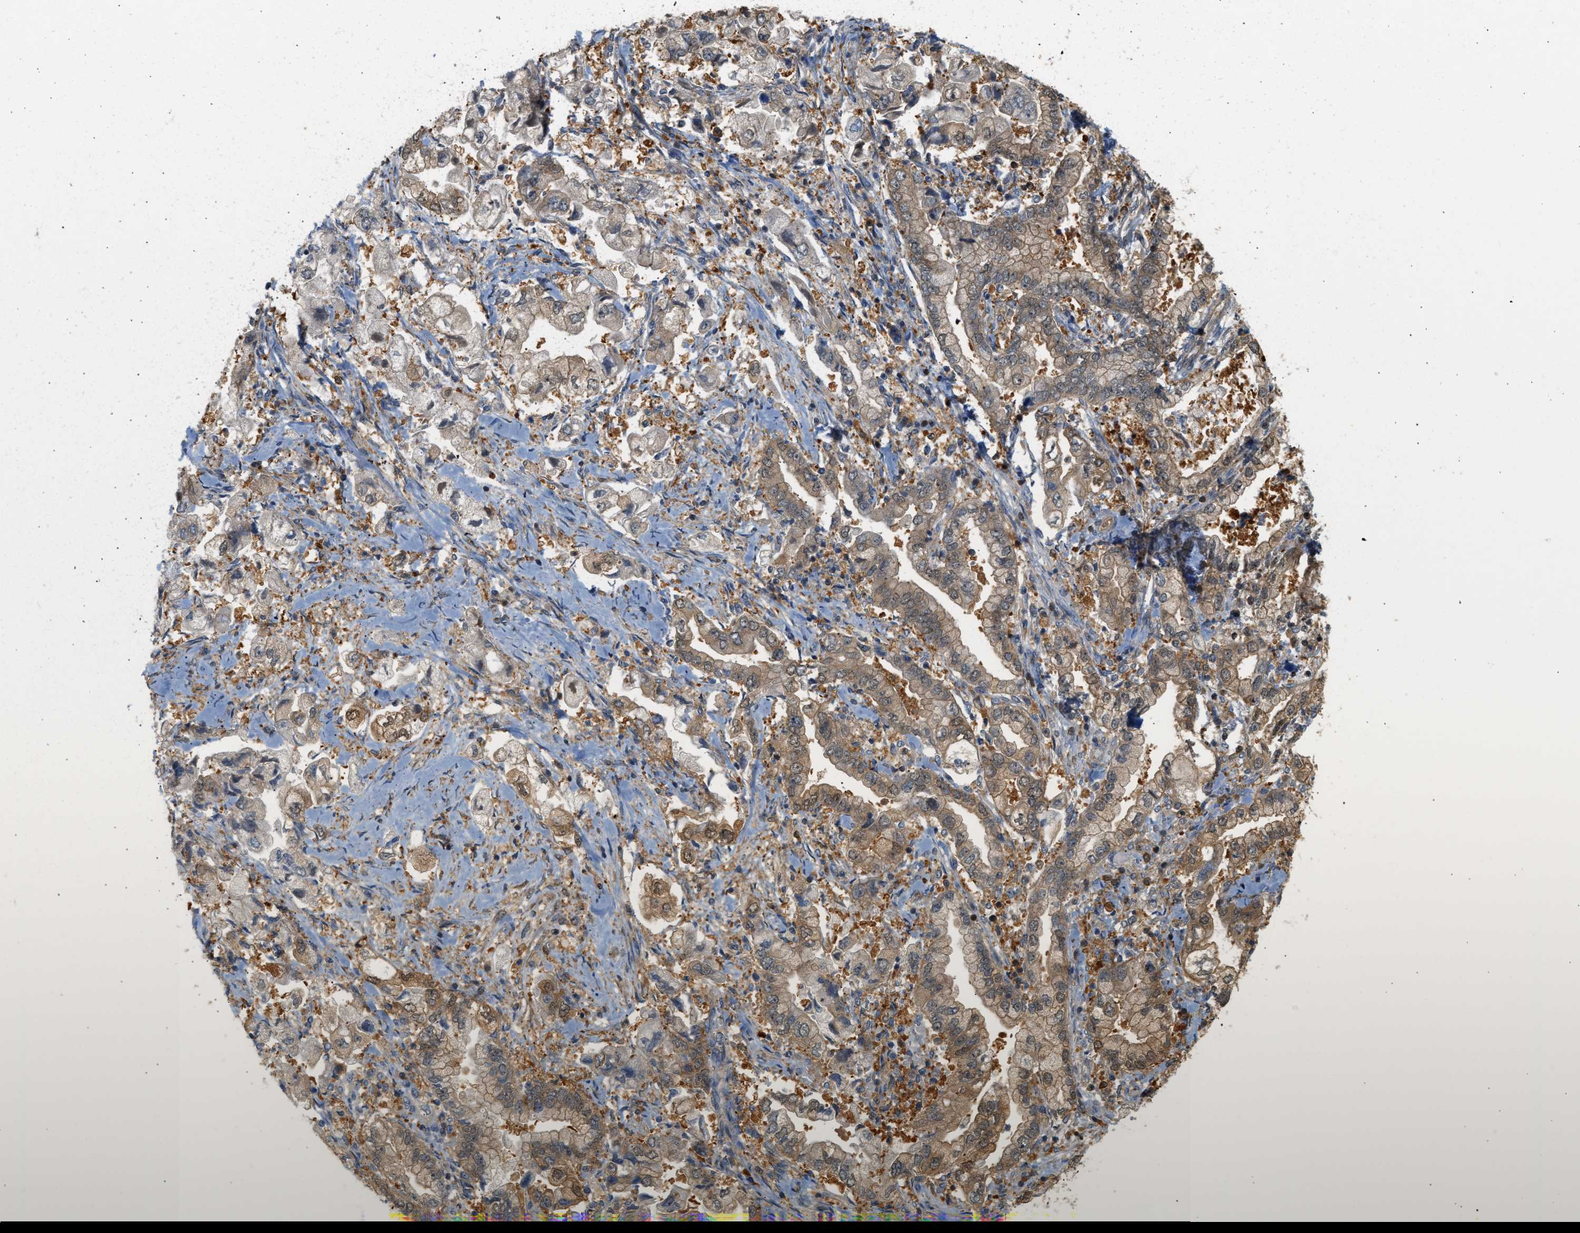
{"staining": {"intensity": "moderate", "quantity": ">75%", "location": "cytoplasmic/membranous"}, "tissue": "stomach cancer", "cell_type": "Tumor cells", "image_type": "cancer", "snomed": [{"axis": "morphology", "description": "Normal tissue, NOS"}, {"axis": "morphology", "description": "Adenocarcinoma, NOS"}, {"axis": "topography", "description": "Stomach"}], "caption": "A brown stain highlights moderate cytoplasmic/membranous positivity of a protein in human stomach cancer (adenocarcinoma) tumor cells.", "gene": "ENO1", "patient": {"sex": "male", "age": 62}}